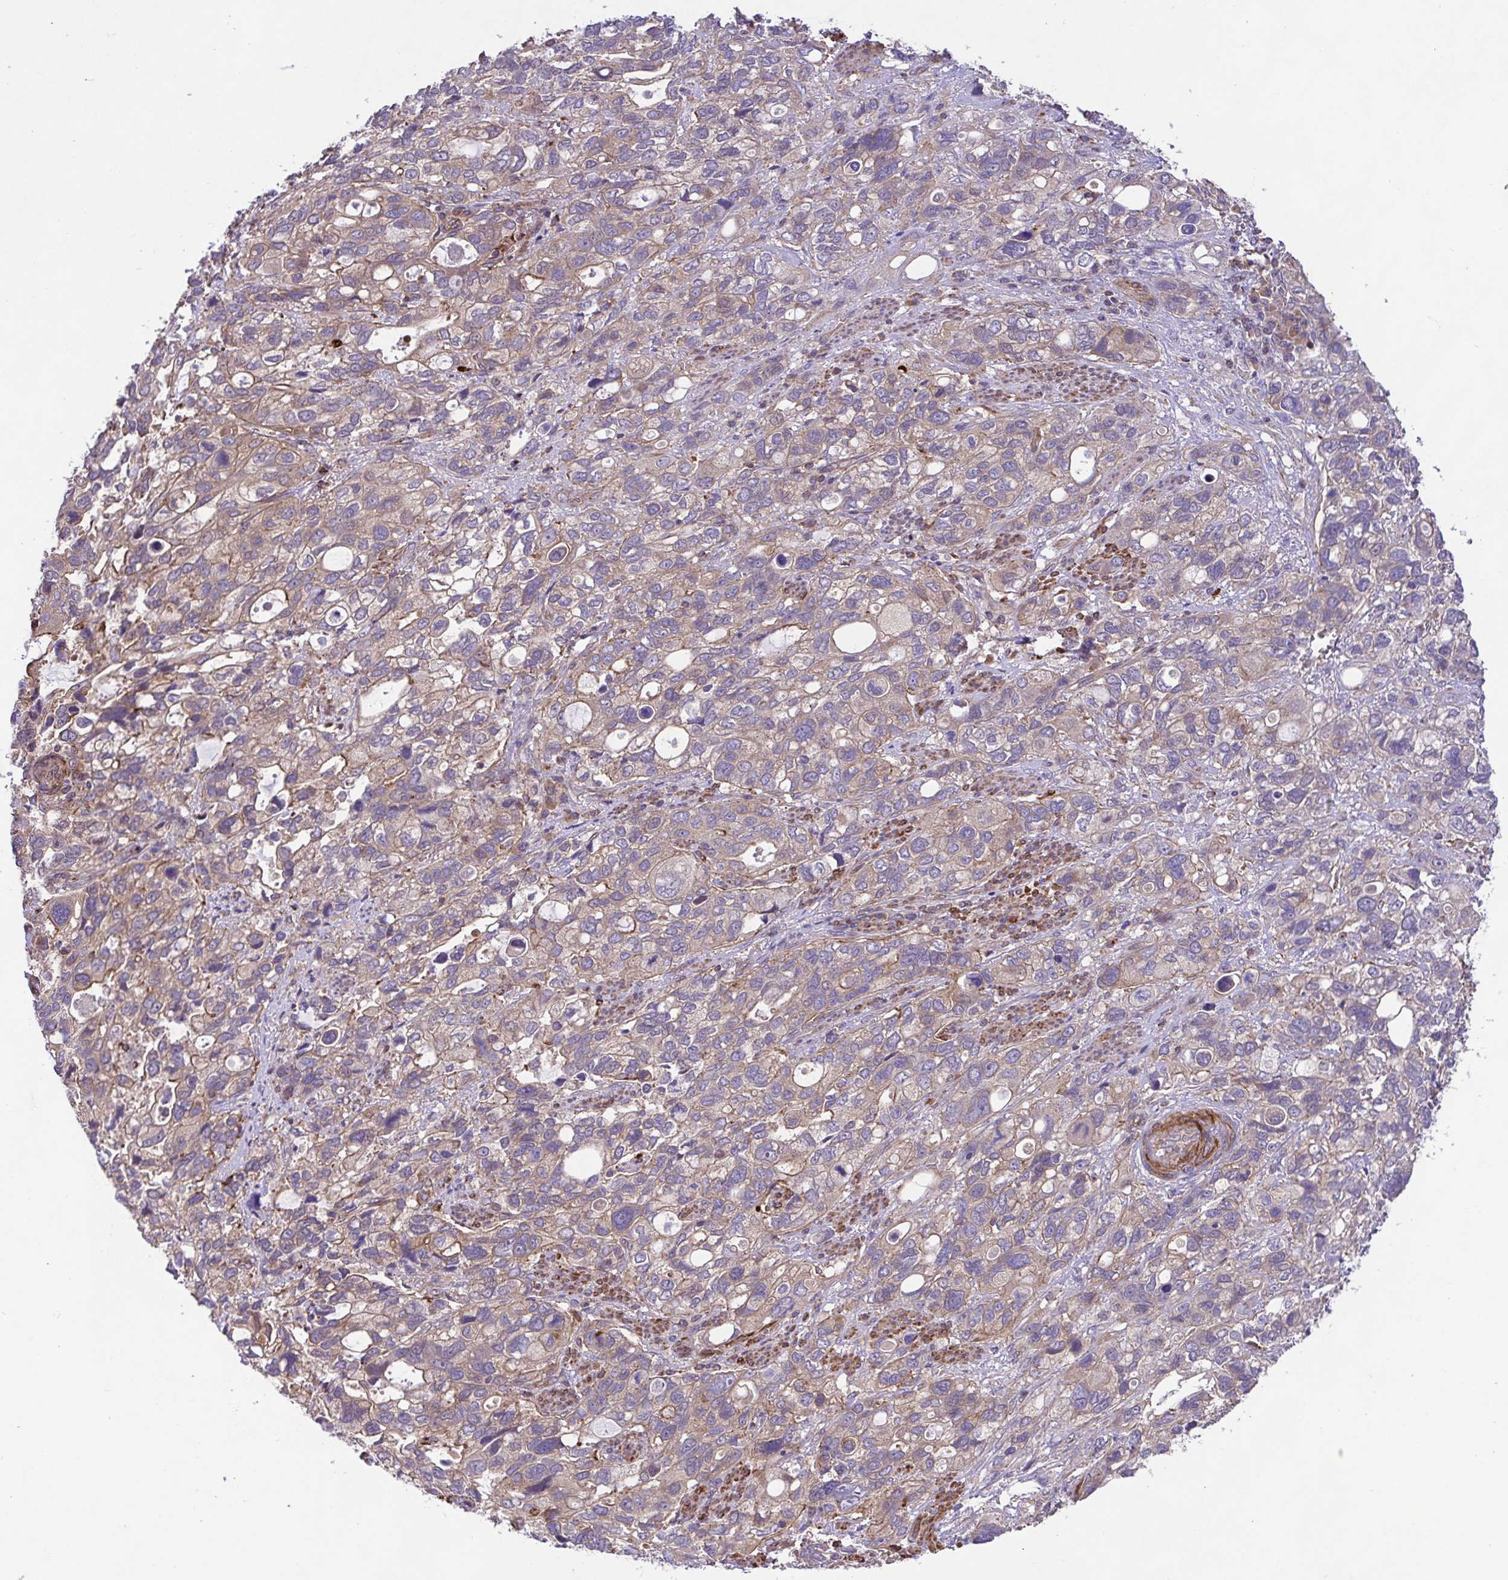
{"staining": {"intensity": "weak", "quantity": "25%-75%", "location": "cytoplasmic/membranous"}, "tissue": "stomach cancer", "cell_type": "Tumor cells", "image_type": "cancer", "snomed": [{"axis": "morphology", "description": "Adenocarcinoma, NOS"}, {"axis": "topography", "description": "Stomach, upper"}], "caption": "Immunohistochemistry (IHC) photomicrograph of human stomach adenocarcinoma stained for a protein (brown), which displays low levels of weak cytoplasmic/membranous positivity in about 25%-75% of tumor cells.", "gene": "IDE", "patient": {"sex": "female", "age": 81}}